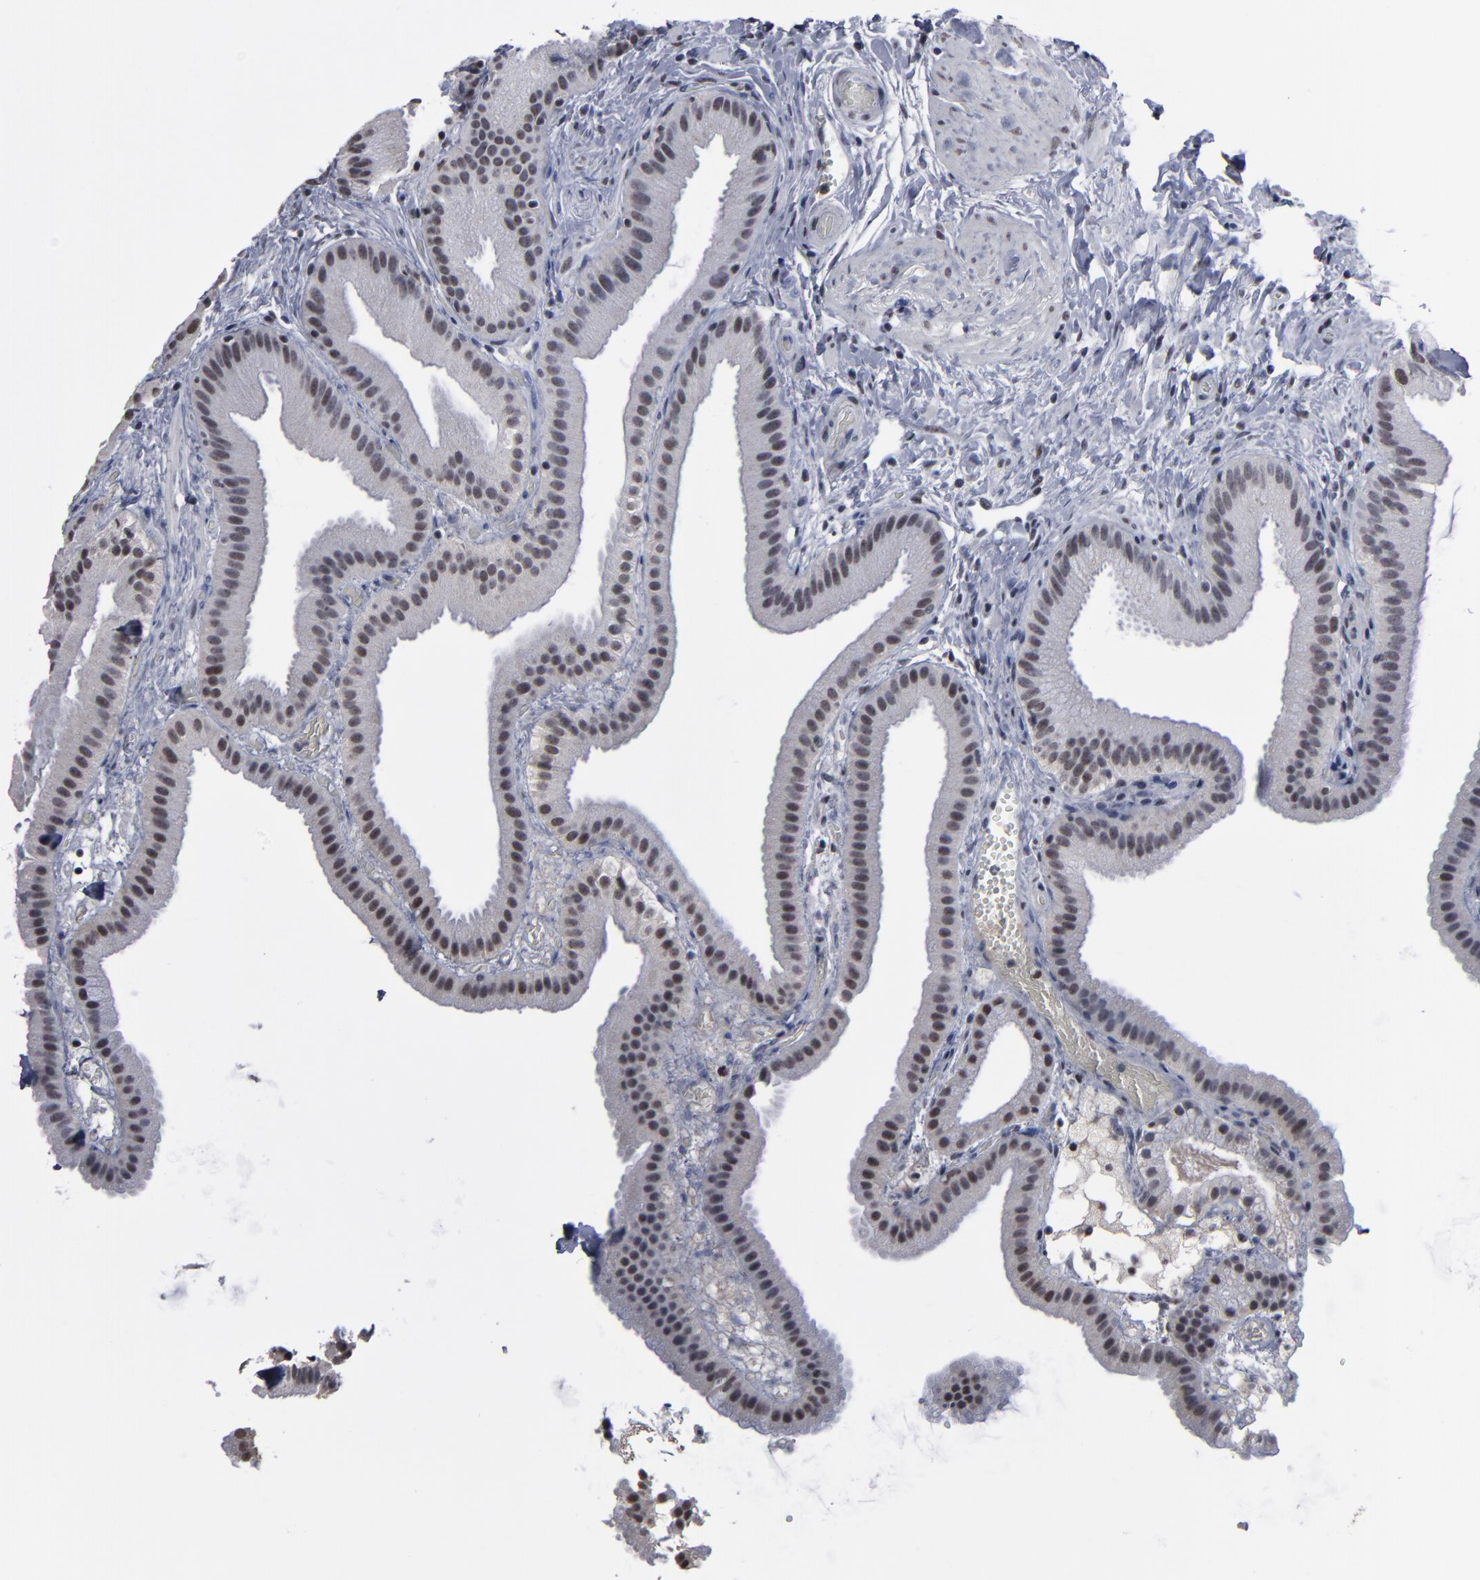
{"staining": {"intensity": "moderate", "quantity": "25%-75%", "location": "nuclear"}, "tissue": "gallbladder", "cell_type": "Glandular cells", "image_type": "normal", "snomed": [{"axis": "morphology", "description": "Normal tissue, NOS"}, {"axis": "topography", "description": "Gallbladder"}], "caption": "An image of gallbladder stained for a protein displays moderate nuclear brown staining in glandular cells. (DAB IHC, brown staining for protein, blue staining for nuclei).", "gene": "SSRP1", "patient": {"sex": "female", "age": 63}}